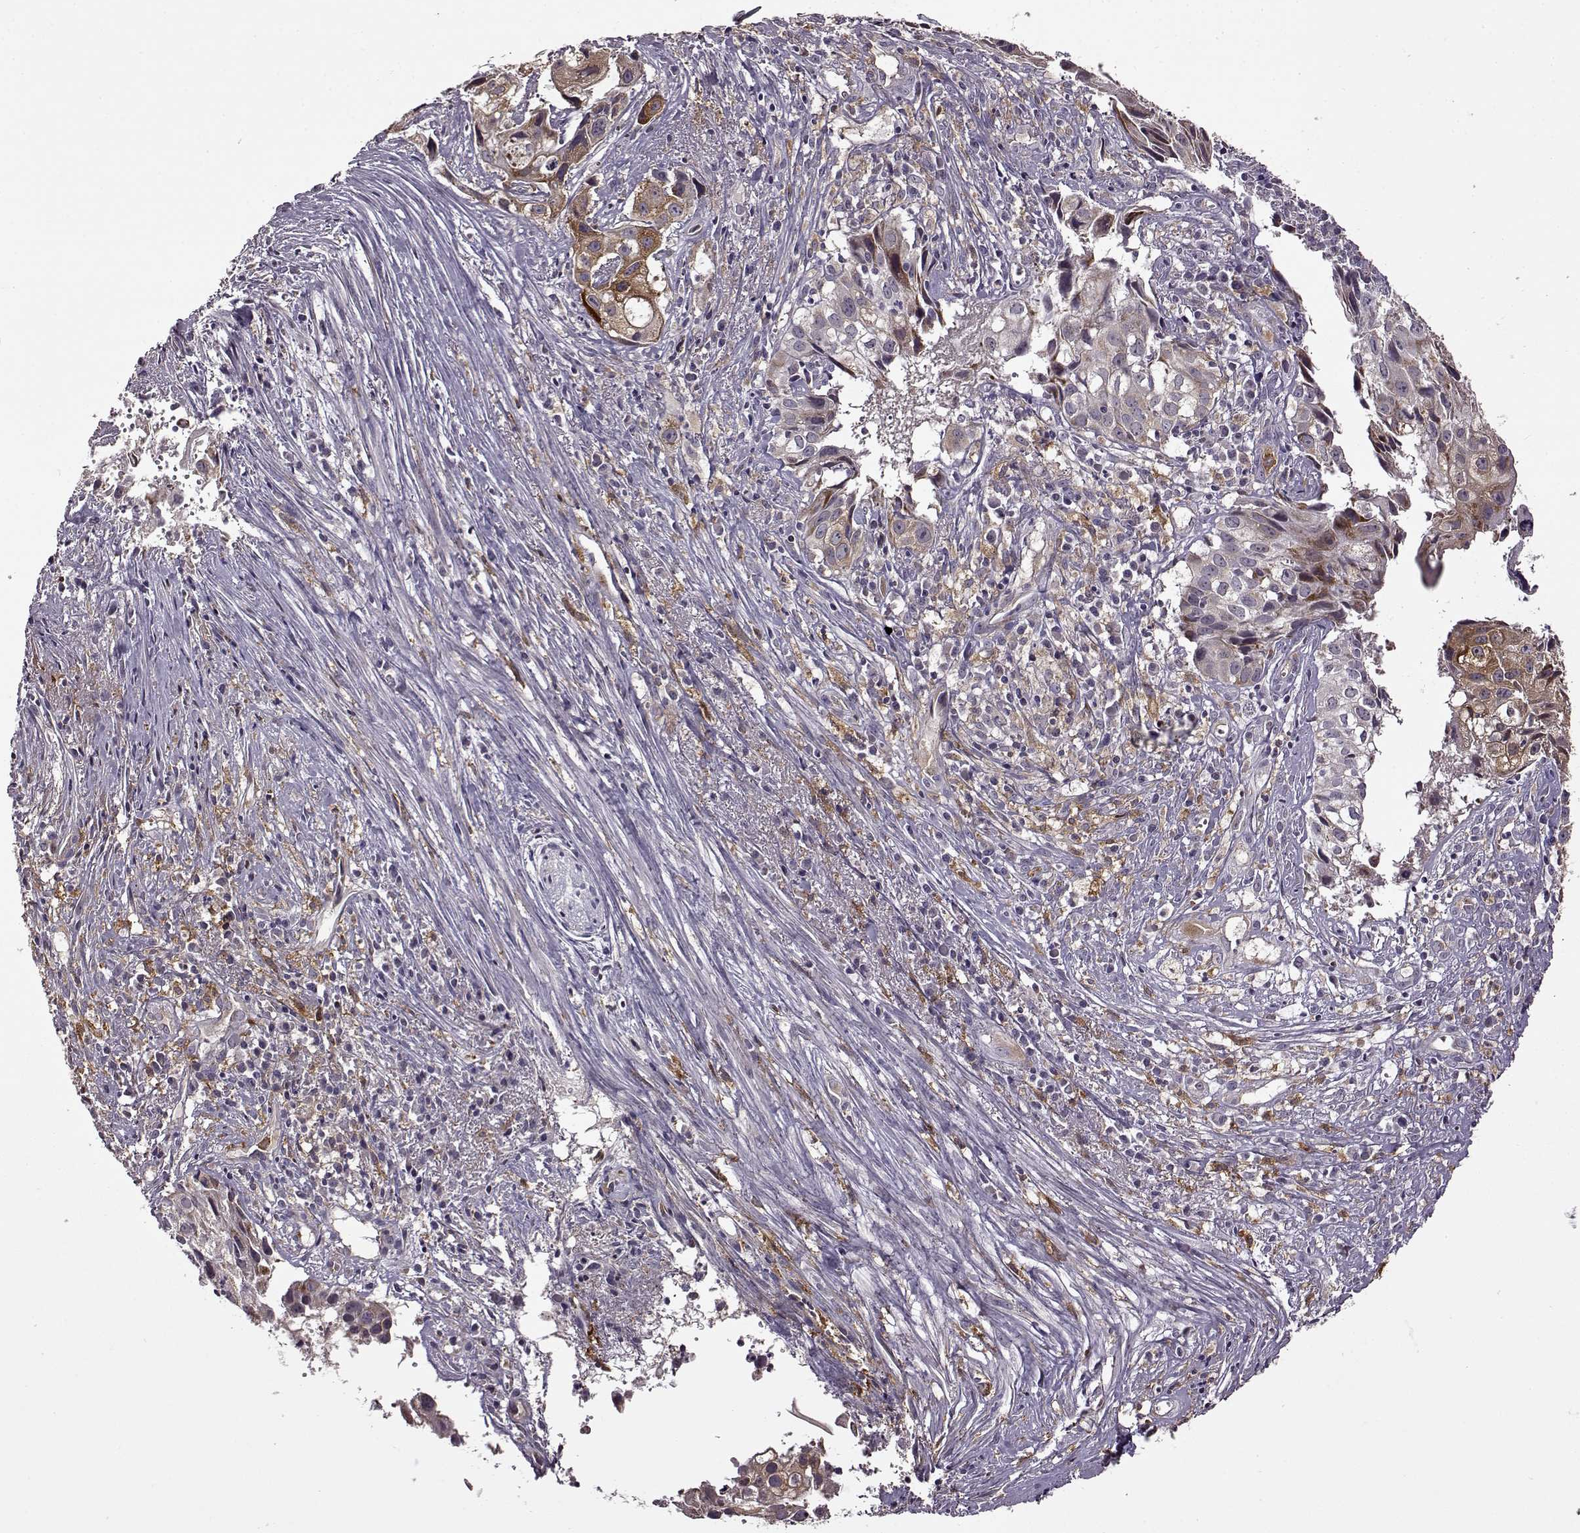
{"staining": {"intensity": "moderate", "quantity": ">75%", "location": "cytoplasmic/membranous"}, "tissue": "cervical cancer", "cell_type": "Tumor cells", "image_type": "cancer", "snomed": [{"axis": "morphology", "description": "Squamous cell carcinoma, NOS"}, {"axis": "topography", "description": "Cervix"}], "caption": "IHC (DAB) staining of human cervical cancer shows moderate cytoplasmic/membranous protein positivity in about >75% of tumor cells.", "gene": "MTSS1", "patient": {"sex": "female", "age": 53}}